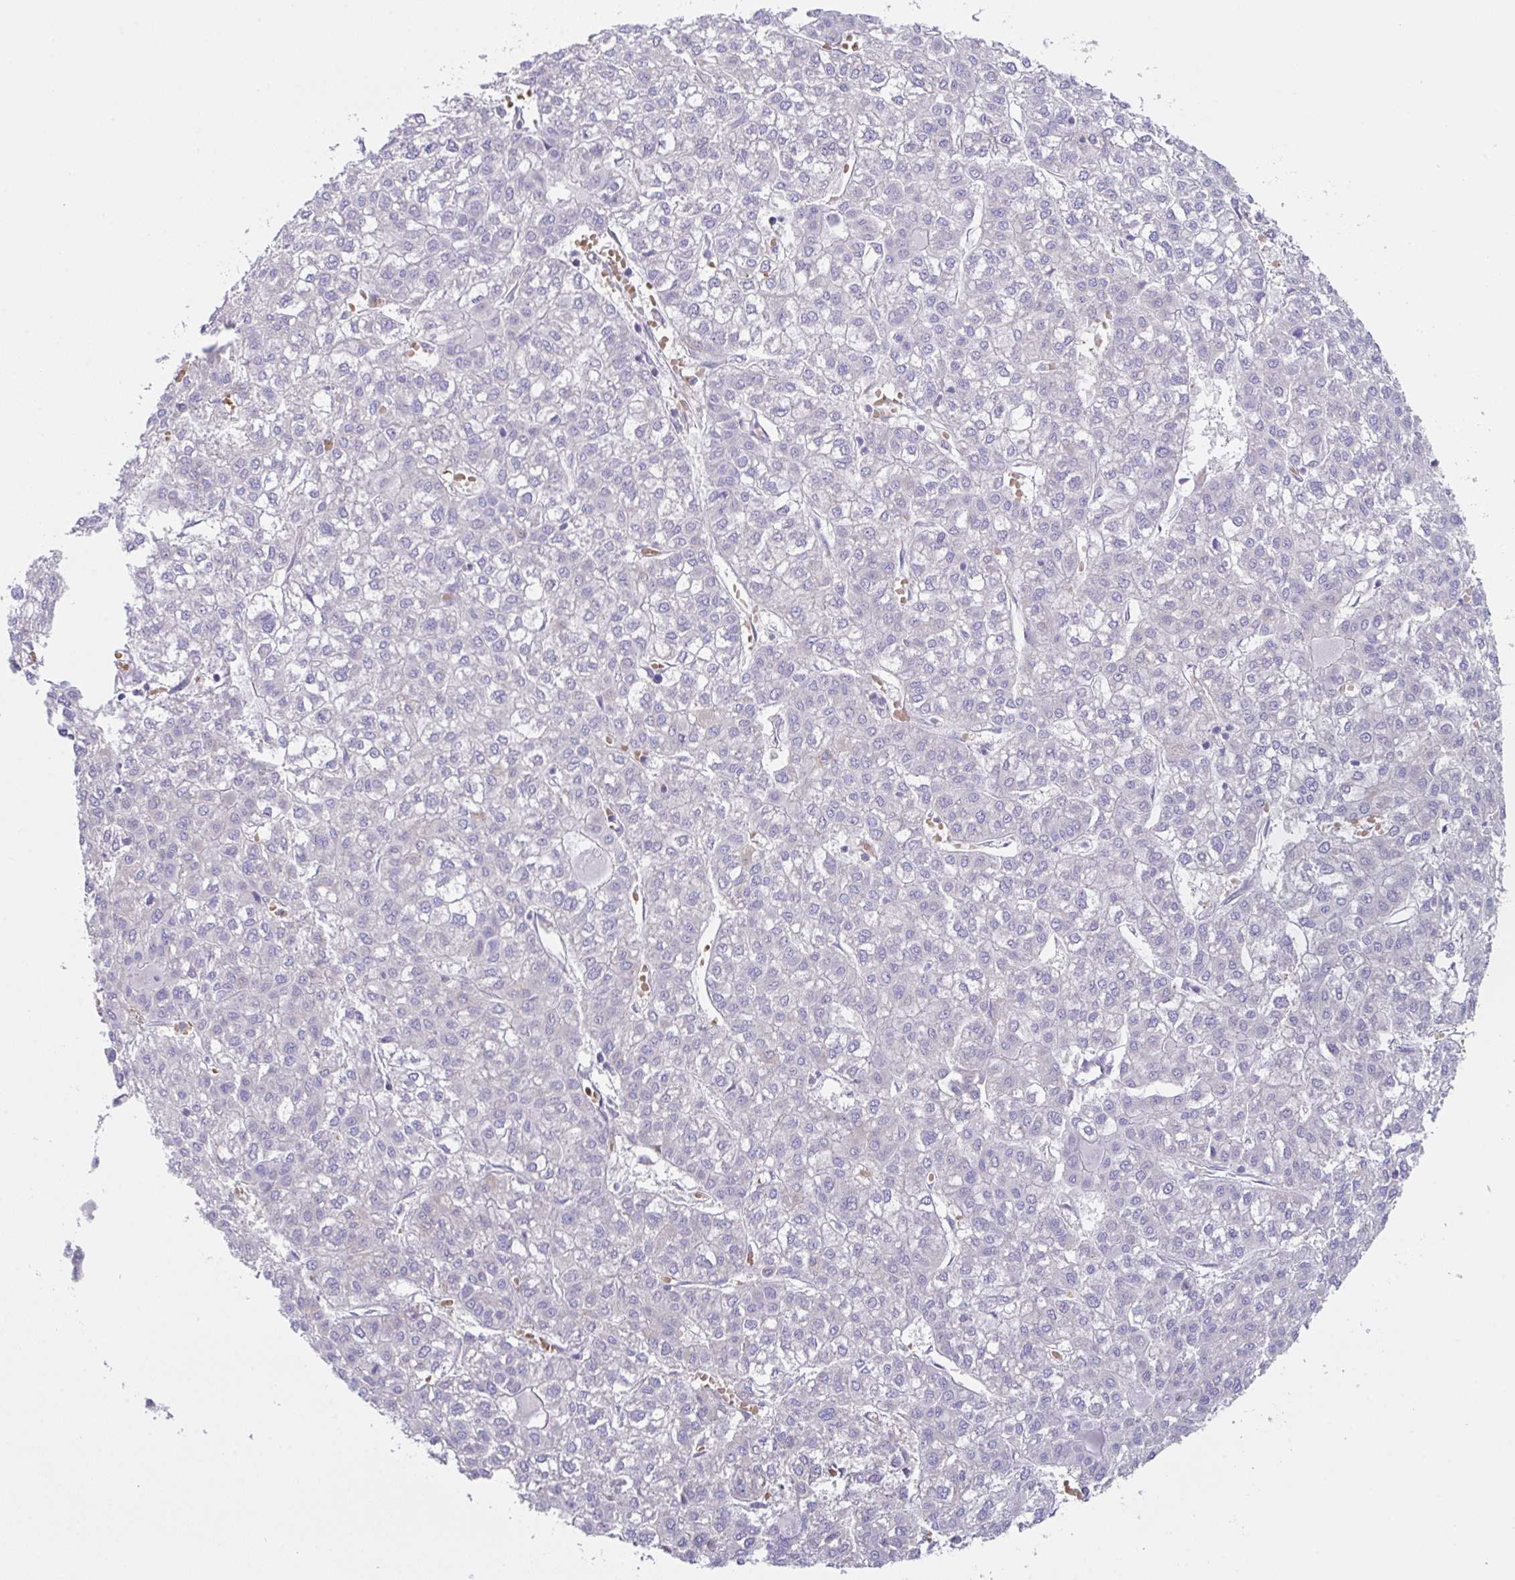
{"staining": {"intensity": "negative", "quantity": "none", "location": "none"}, "tissue": "liver cancer", "cell_type": "Tumor cells", "image_type": "cancer", "snomed": [{"axis": "morphology", "description": "Carcinoma, Hepatocellular, NOS"}, {"axis": "topography", "description": "Liver"}], "caption": "Immunohistochemistry (IHC) histopathology image of neoplastic tissue: liver cancer stained with DAB exhibits no significant protein expression in tumor cells. (Brightfield microscopy of DAB (3,3'-diaminobenzidine) immunohistochemistry (IHC) at high magnification).", "gene": "TFAP2C", "patient": {"sex": "female", "age": 43}}